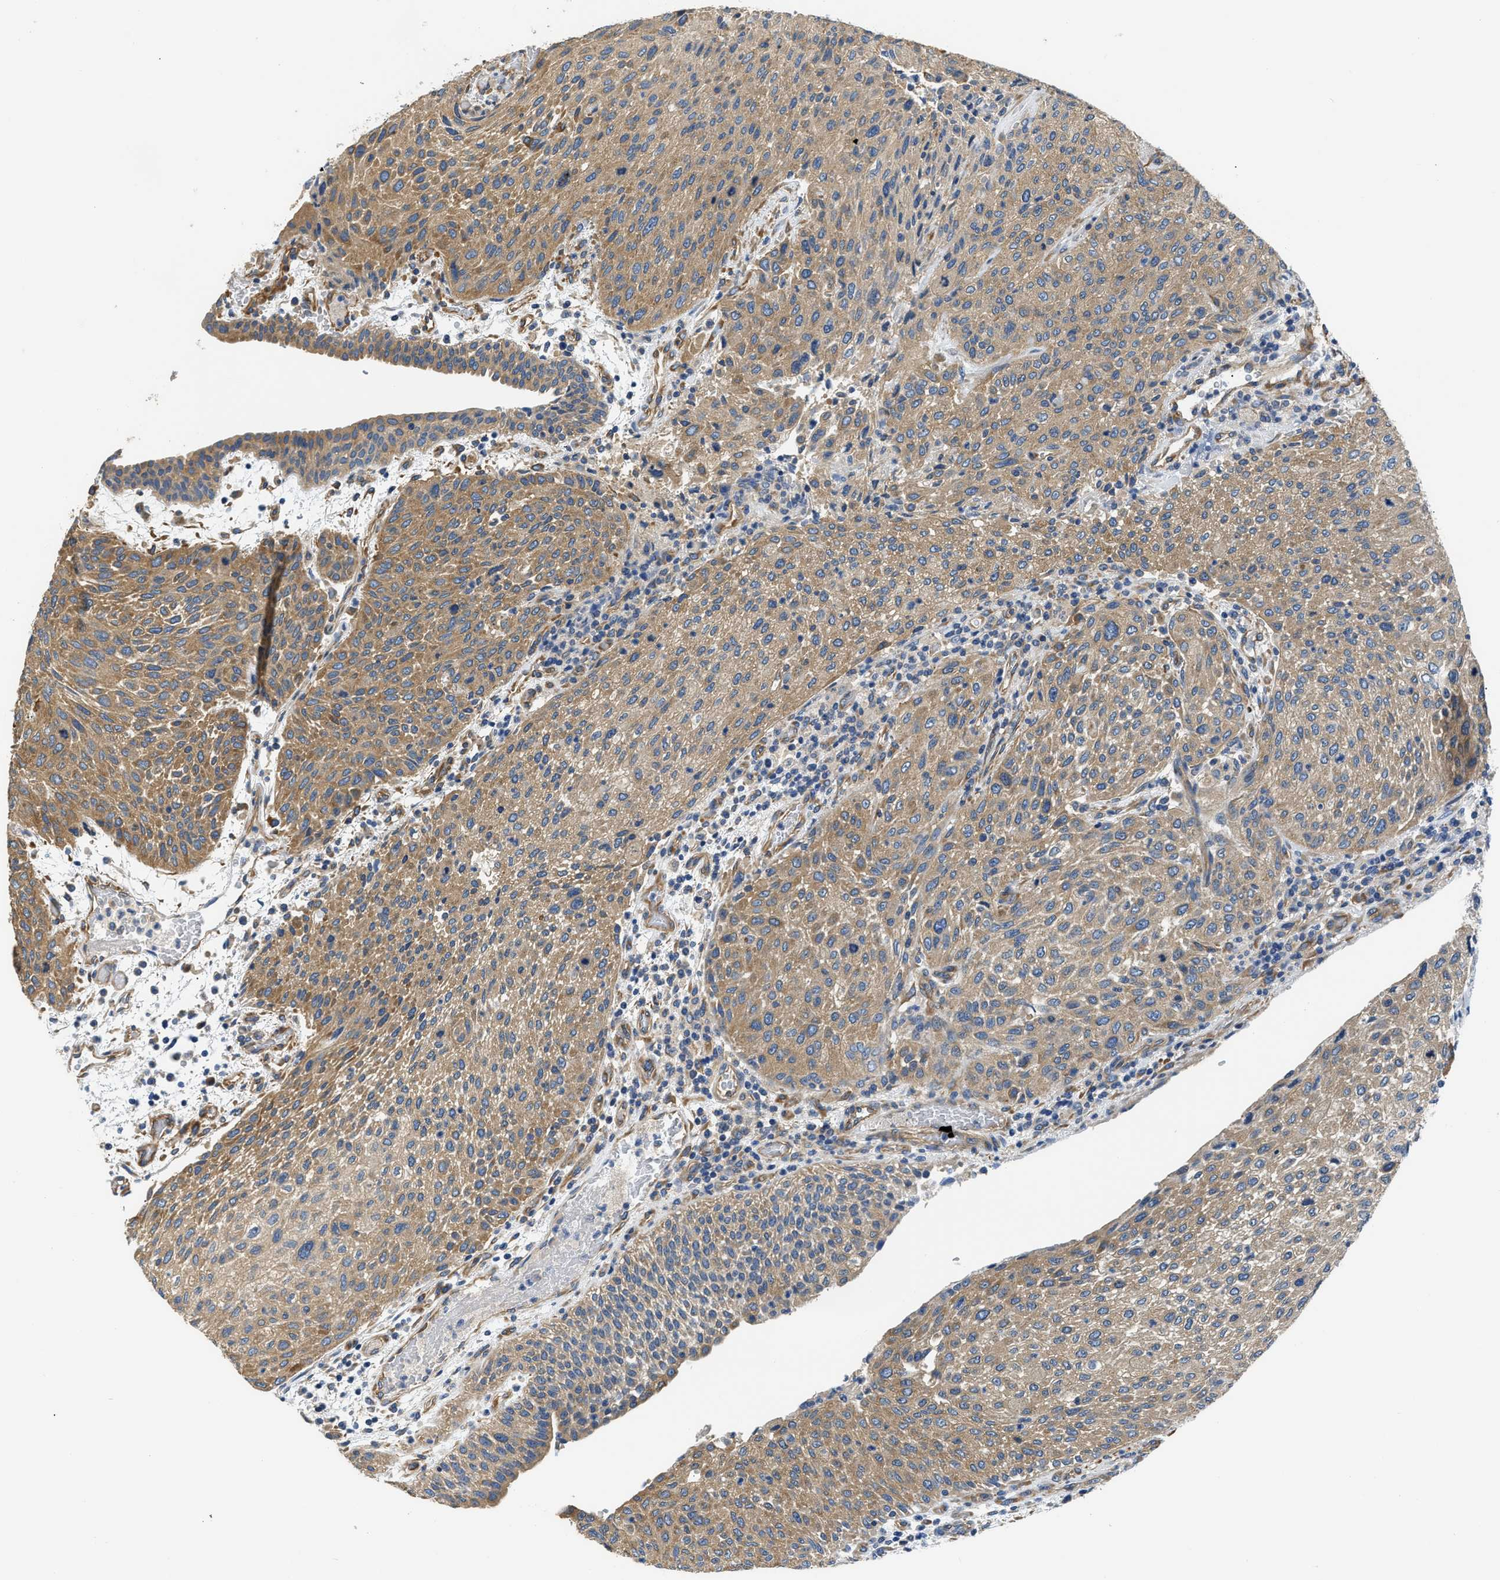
{"staining": {"intensity": "moderate", "quantity": ">75%", "location": "cytoplasmic/membranous"}, "tissue": "urothelial cancer", "cell_type": "Tumor cells", "image_type": "cancer", "snomed": [{"axis": "morphology", "description": "Urothelial carcinoma, Low grade"}, {"axis": "morphology", "description": "Urothelial carcinoma, High grade"}, {"axis": "topography", "description": "Urinary bladder"}], "caption": "The immunohistochemical stain highlights moderate cytoplasmic/membranous staining in tumor cells of urothelial cancer tissue. (brown staining indicates protein expression, while blue staining denotes nuclei).", "gene": "CSDE1", "patient": {"sex": "male", "age": 35}}